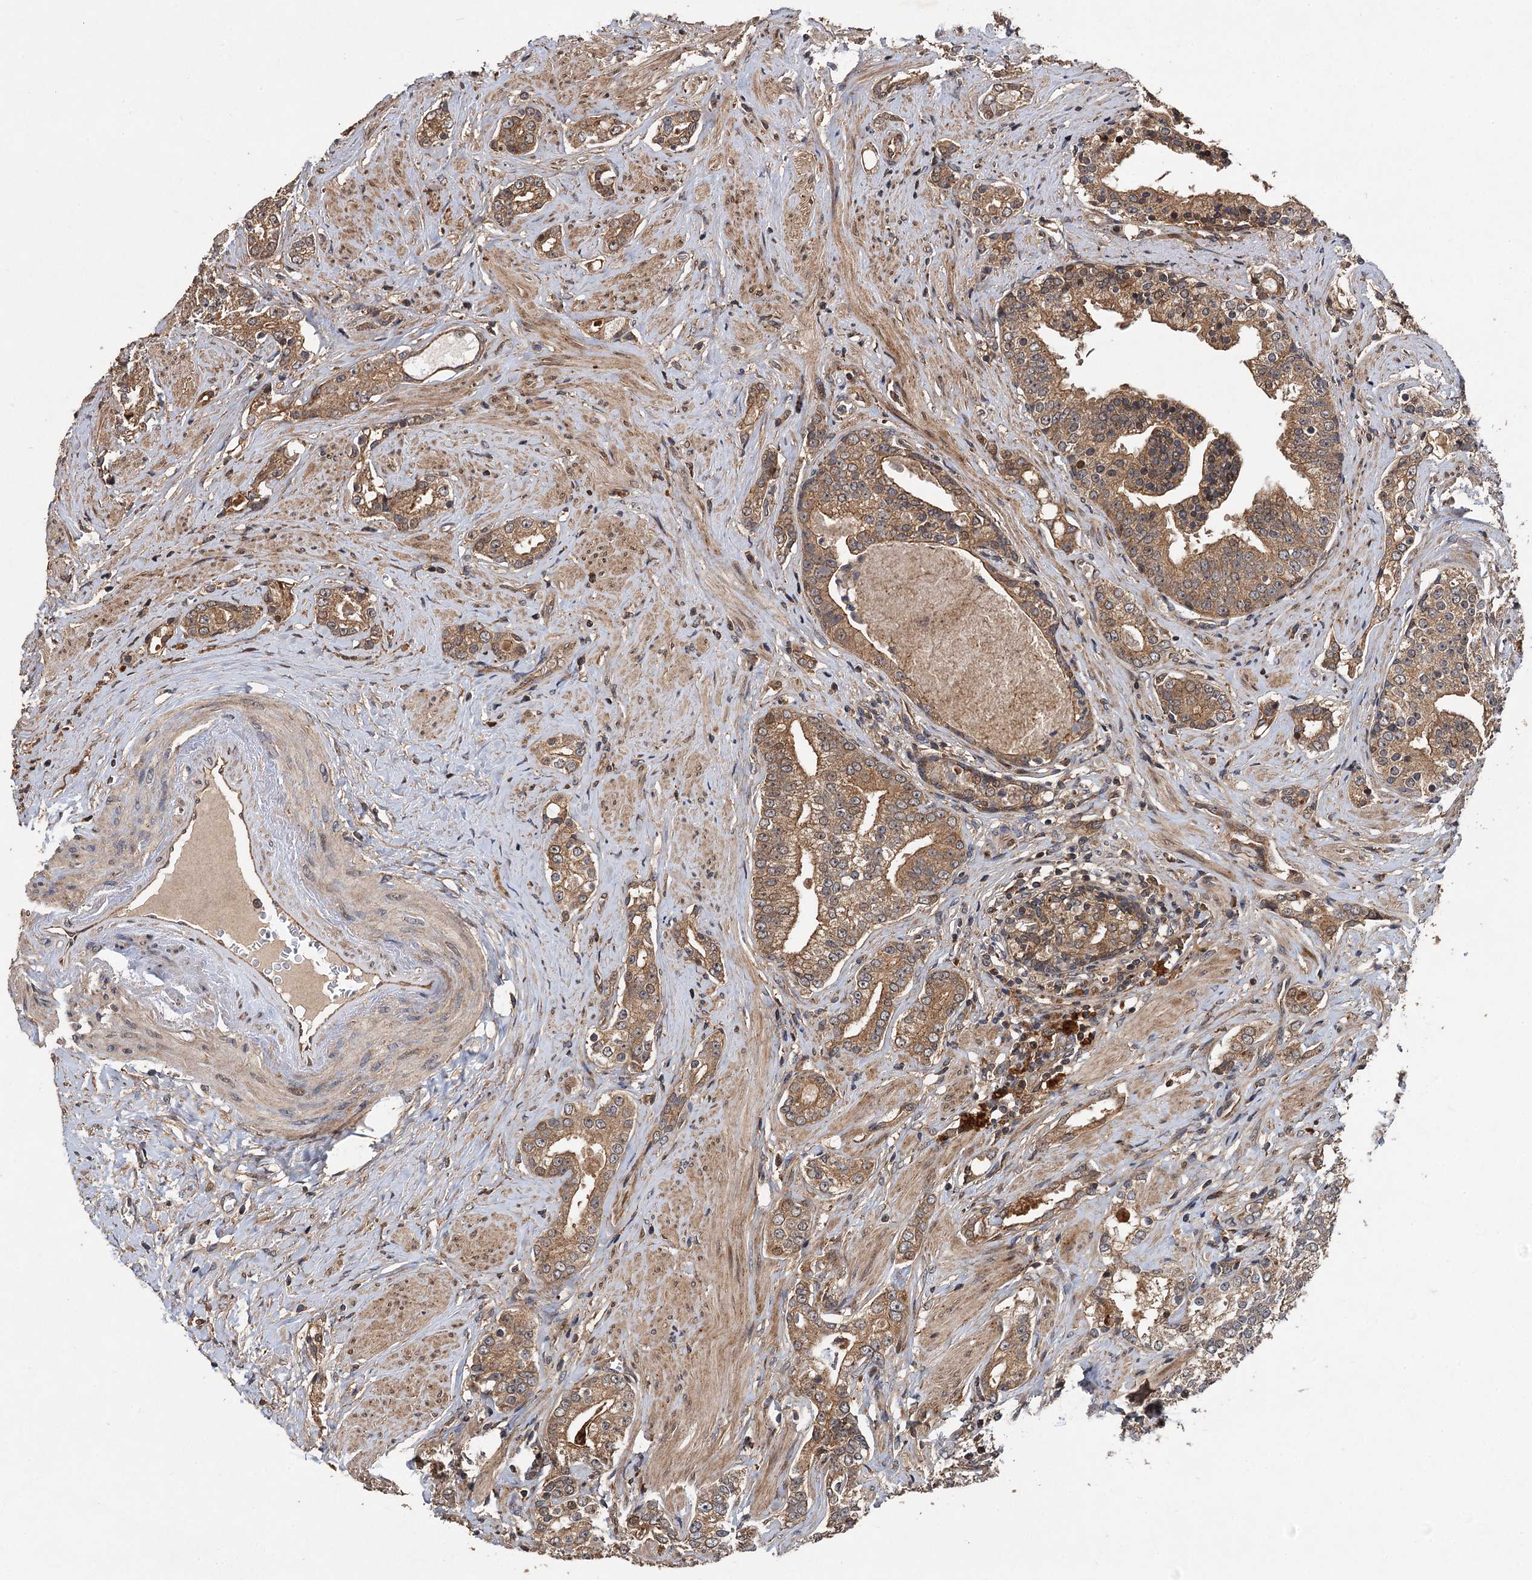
{"staining": {"intensity": "moderate", "quantity": ">75%", "location": "cytoplasmic/membranous"}, "tissue": "prostate cancer", "cell_type": "Tumor cells", "image_type": "cancer", "snomed": [{"axis": "morphology", "description": "Adenocarcinoma, High grade"}, {"axis": "topography", "description": "Prostate"}], "caption": "Prostate adenocarcinoma (high-grade) stained for a protein reveals moderate cytoplasmic/membranous positivity in tumor cells.", "gene": "TMEM39B", "patient": {"sex": "male", "age": 58}}